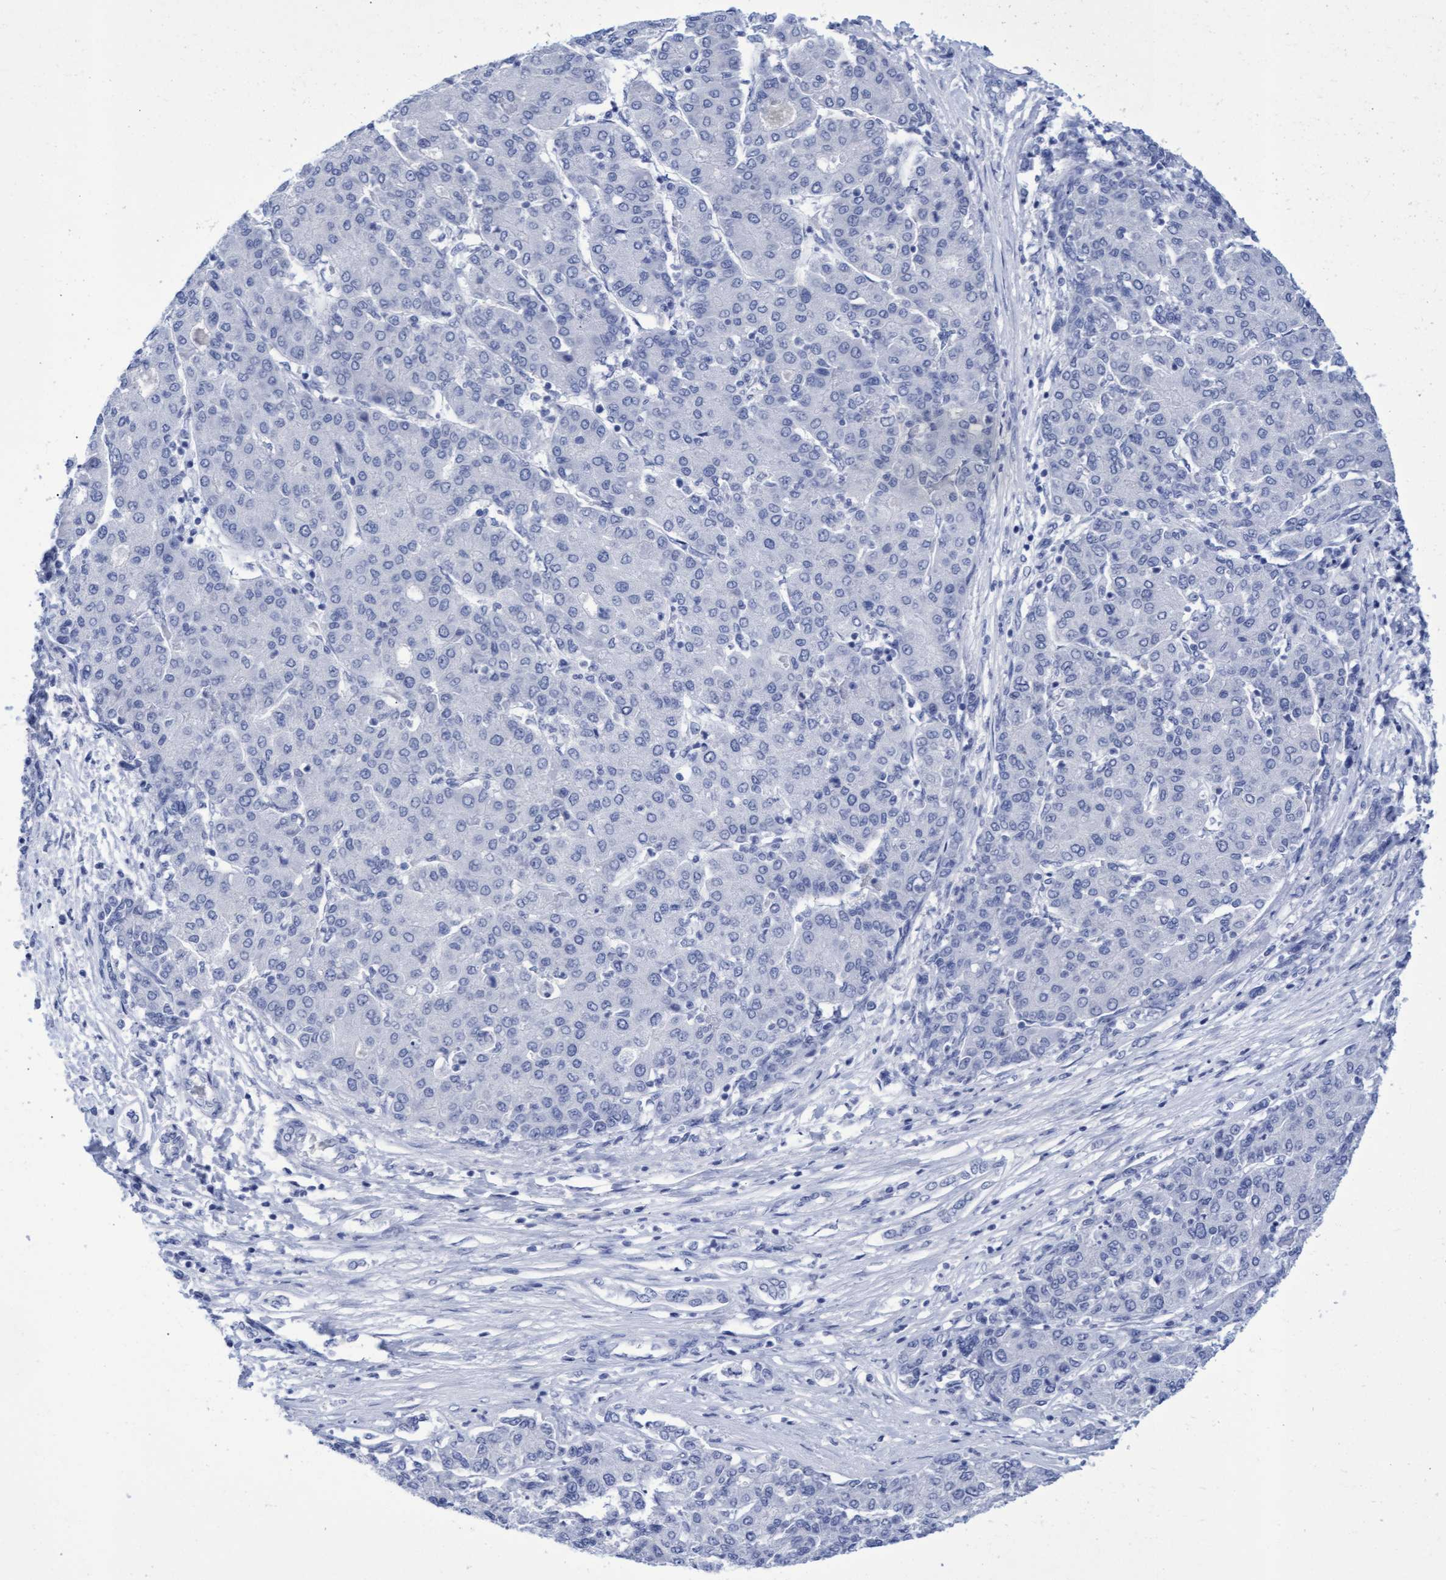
{"staining": {"intensity": "negative", "quantity": "none", "location": "none"}, "tissue": "liver cancer", "cell_type": "Tumor cells", "image_type": "cancer", "snomed": [{"axis": "morphology", "description": "Carcinoma, Hepatocellular, NOS"}, {"axis": "topography", "description": "Liver"}], "caption": "This is a photomicrograph of immunohistochemistry (IHC) staining of liver cancer, which shows no staining in tumor cells.", "gene": "INSL6", "patient": {"sex": "male", "age": 65}}